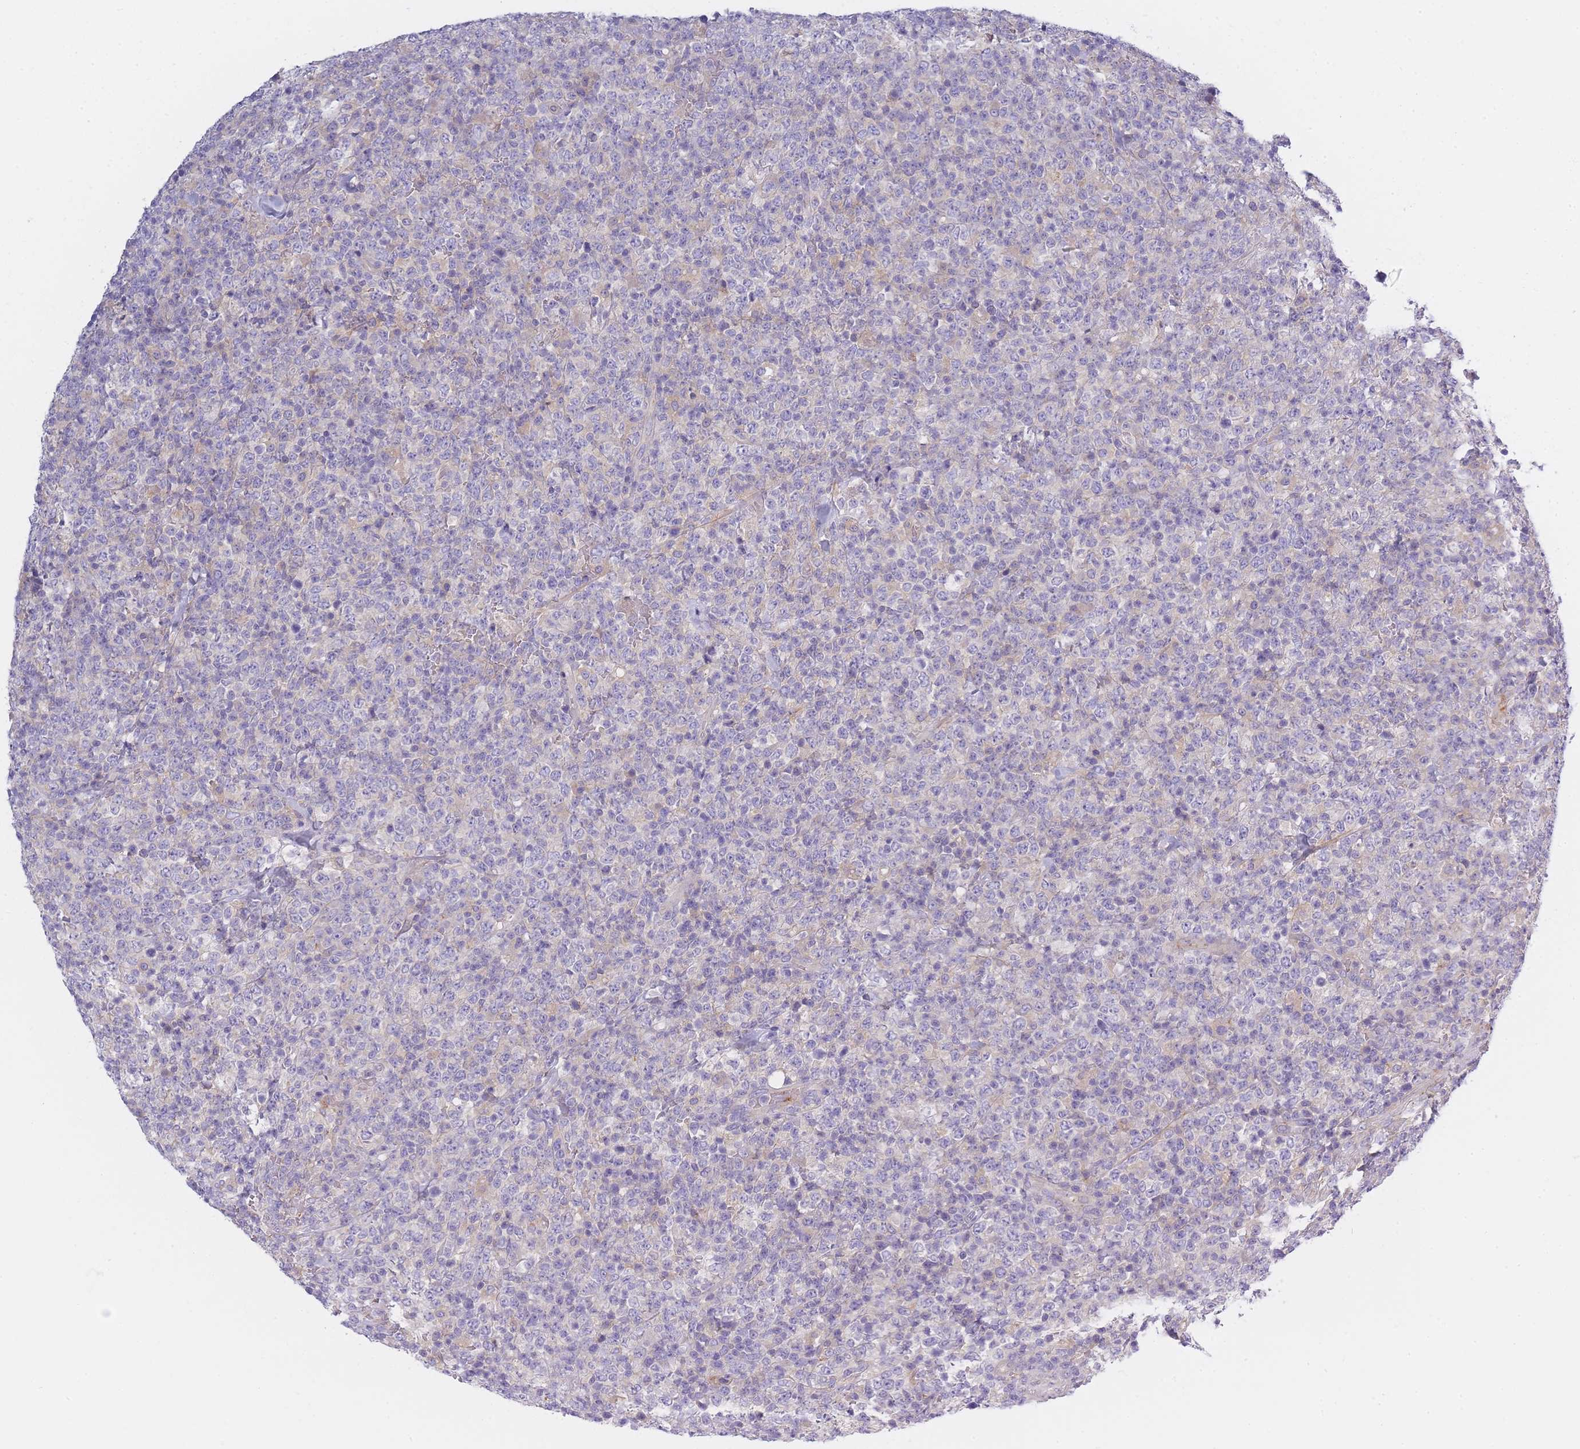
{"staining": {"intensity": "negative", "quantity": "none", "location": "none"}, "tissue": "lymphoma", "cell_type": "Tumor cells", "image_type": "cancer", "snomed": [{"axis": "morphology", "description": "Malignant lymphoma, non-Hodgkin's type, High grade"}, {"axis": "topography", "description": "Colon"}], "caption": "Tumor cells are negative for brown protein staining in high-grade malignant lymphoma, non-Hodgkin's type.", "gene": "AP3M2", "patient": {"sex": "female", "age": 53}}